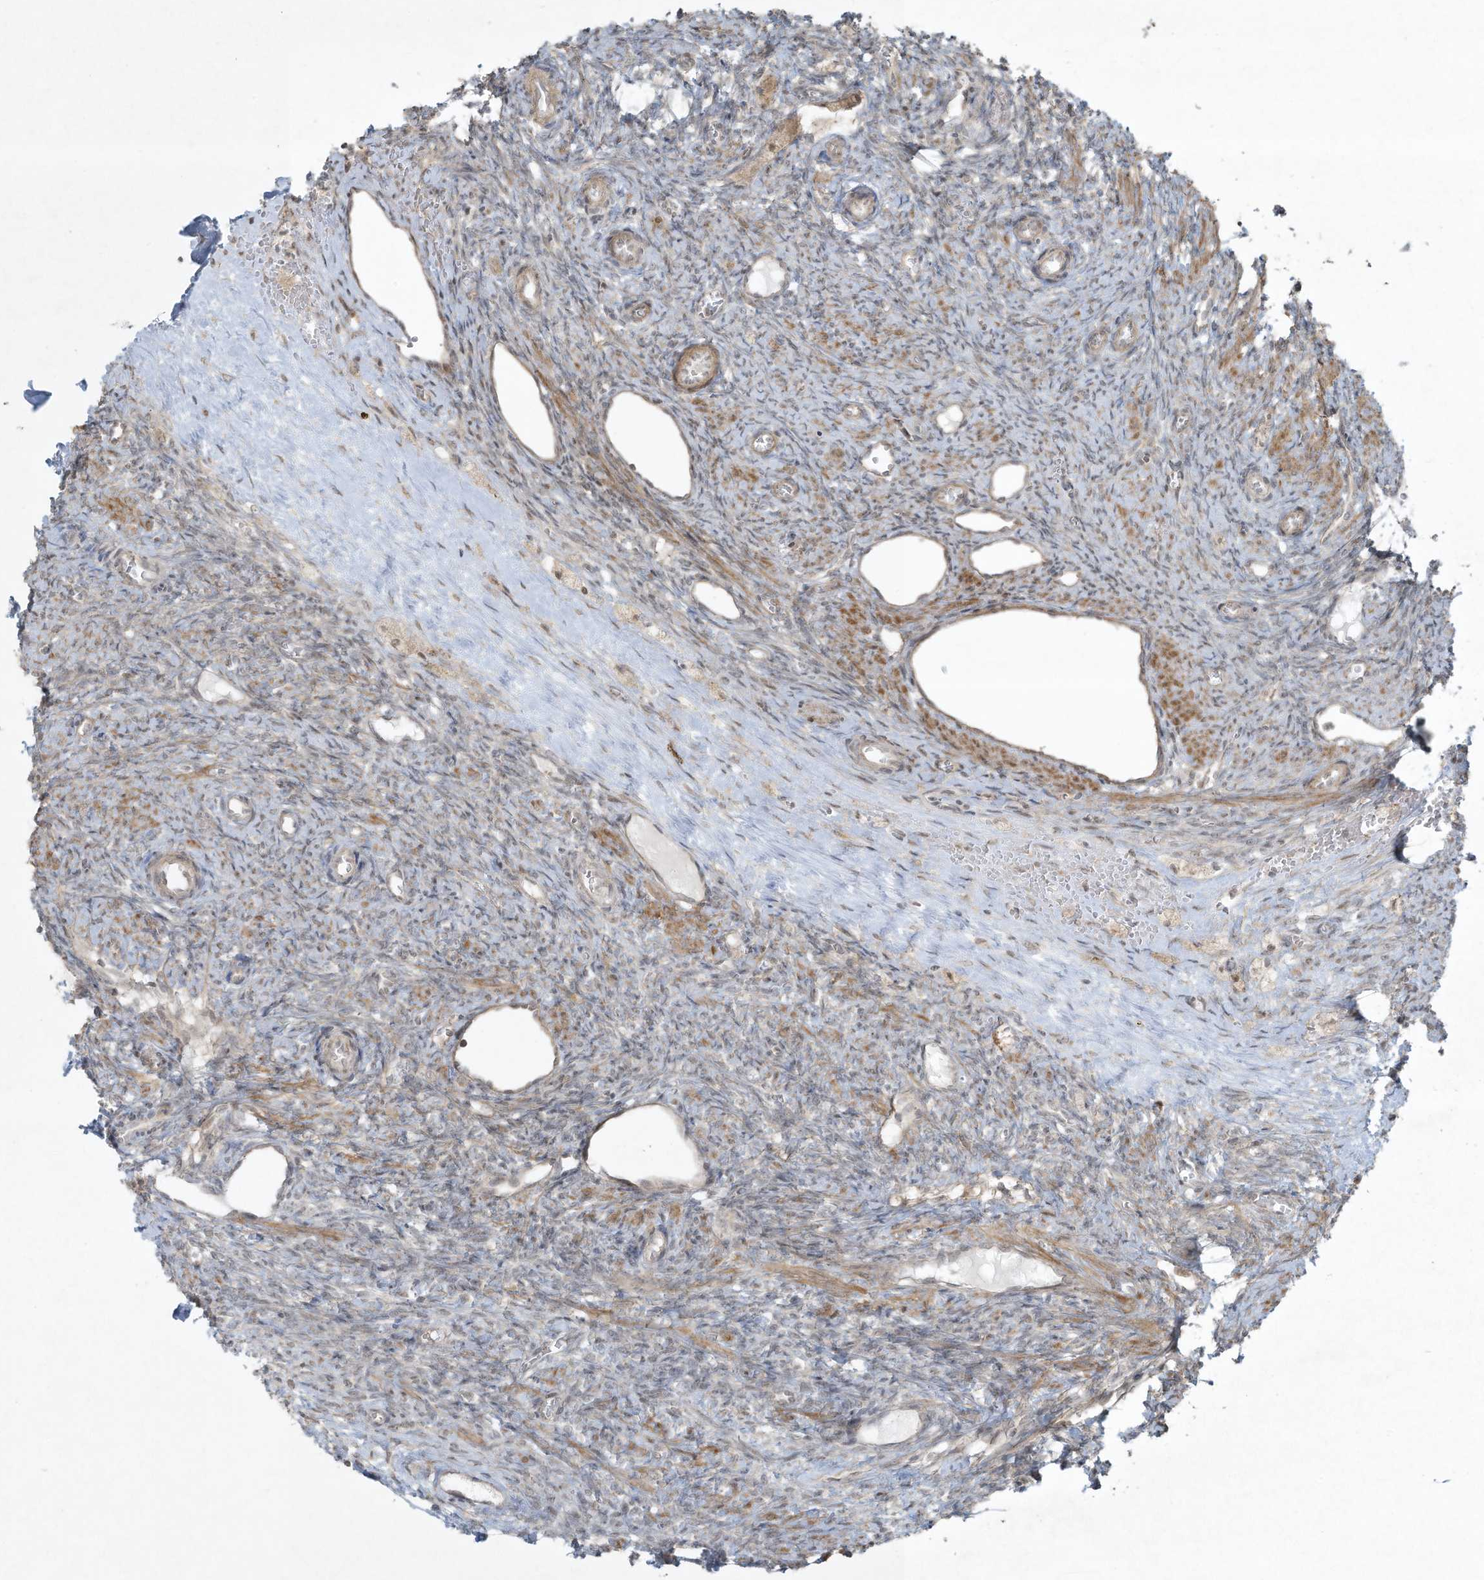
{"staining": {"intensity": "moderate", "quantity": ">75%", "location": "cytoplasmic/membranous"}, "tissue": "ovary", "cell_type": "Follicle cells", "image_type": "normal", "snomed": [{"axis": "morphology", "description": "Normal tissue, NOS"}, {"axis": "topography", "description": "Ovary"}], "caption": "A high-resolution histopathology image shows IHC staining of unremarkable ovary, which reveals moderate cytoplasmic/membranous staining in approximately >75% of follicle cells. (DAB IHC, brown staining for protein, blue staining for nuclei).", "gene": "ZNF263", "patient": {"sex": "female", "age": 41}}